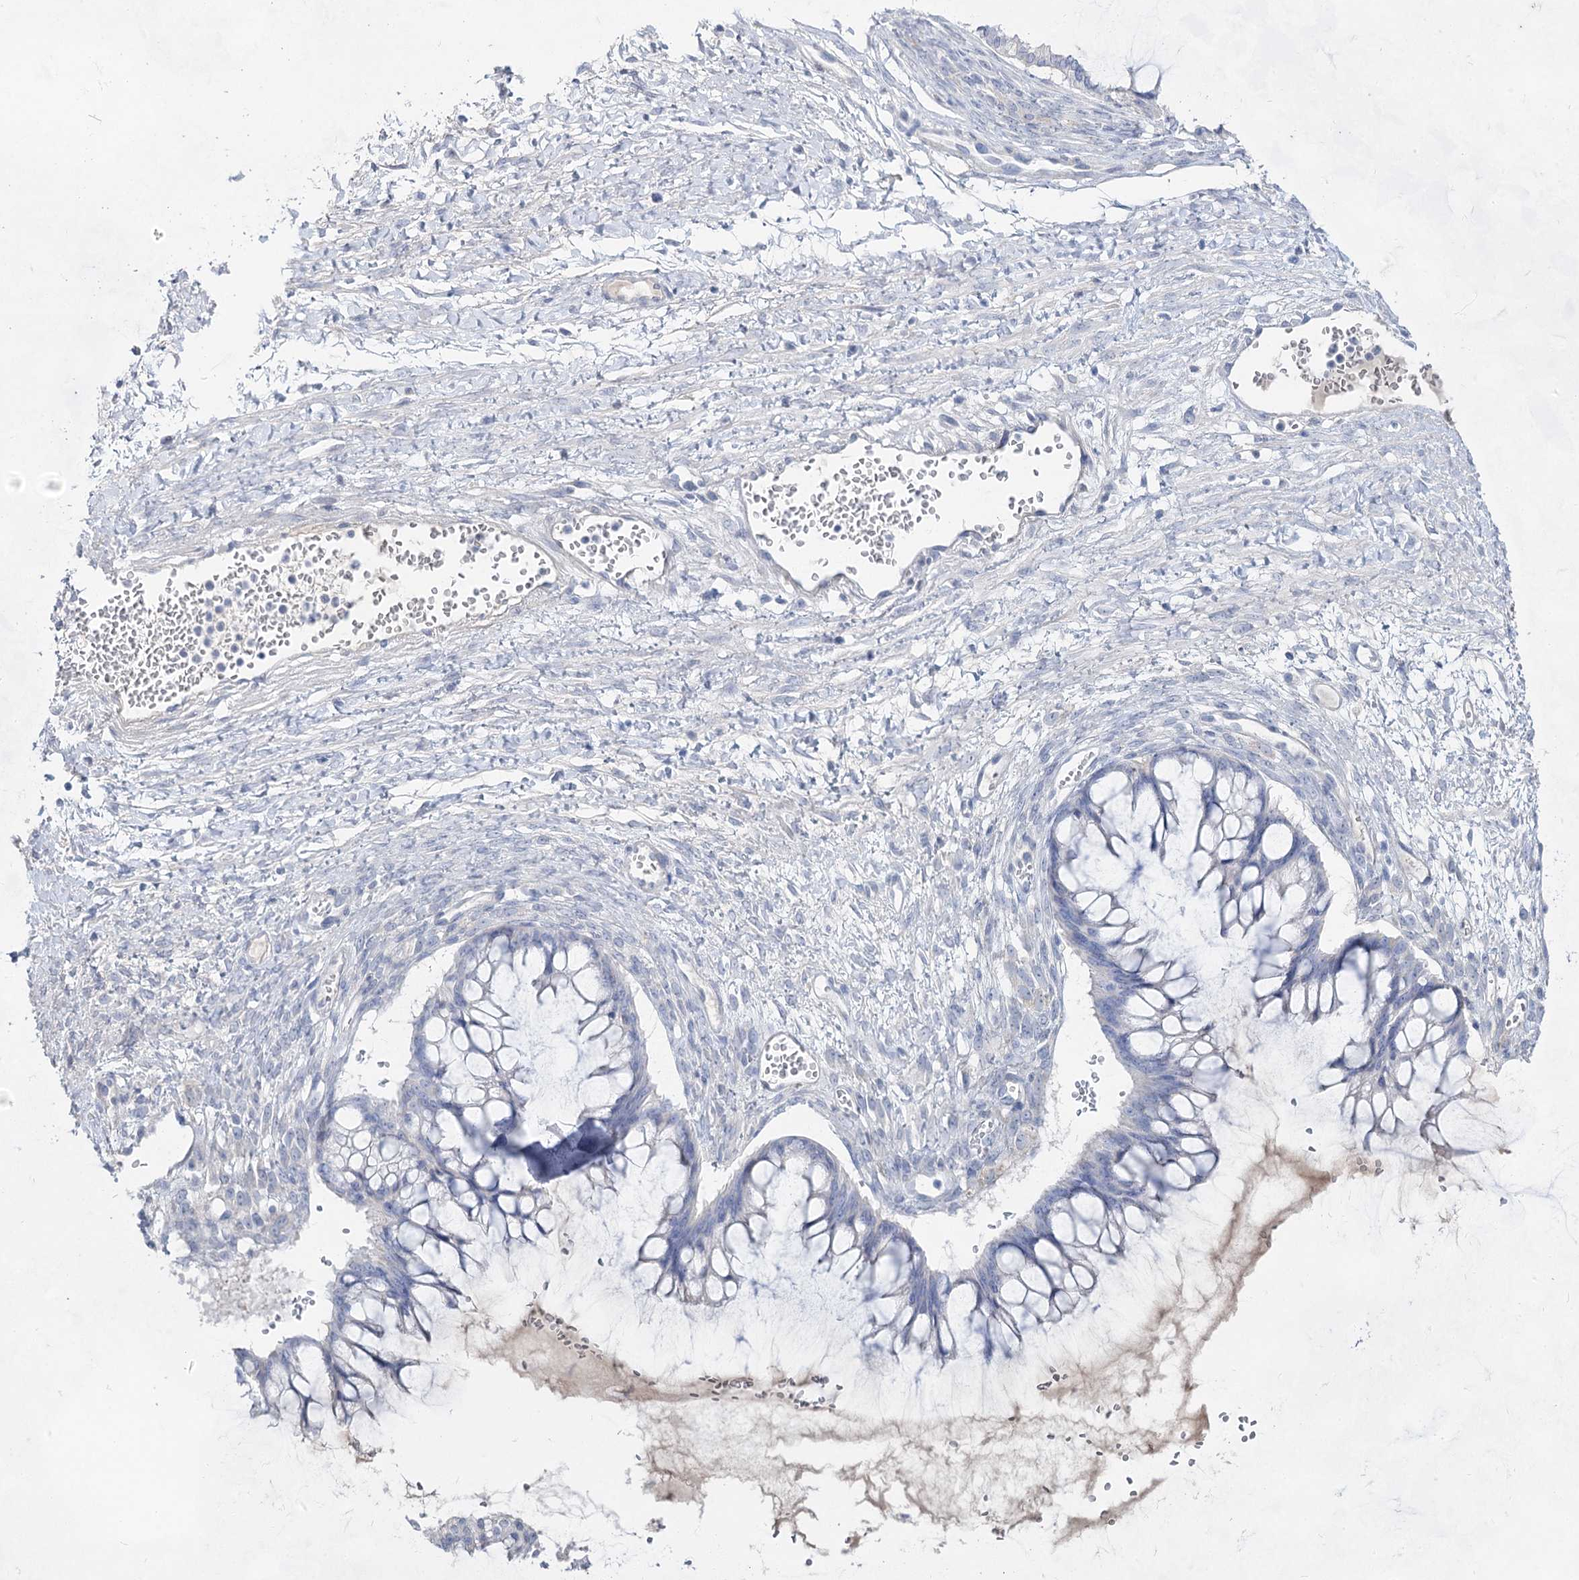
{"staining": {"intensity": "negative", "quantity": "none", "location": "none"}, "tissue": "ovarian cancer", "cell_type": "Tumor cells", "image_type": "cancer", "snomed": [{"axis": "morphology", "description": "Cystadenocarcinoma, mucinous, NOS"}, {"axis": "topography", "description": "Ovary"}], "caption": "DAB immunohistochemical staining of ovarian cancer reveals no significant staining in tumor cells.", "gene": "ACRV1", "patient": {"sex": "female", "age": 73}}